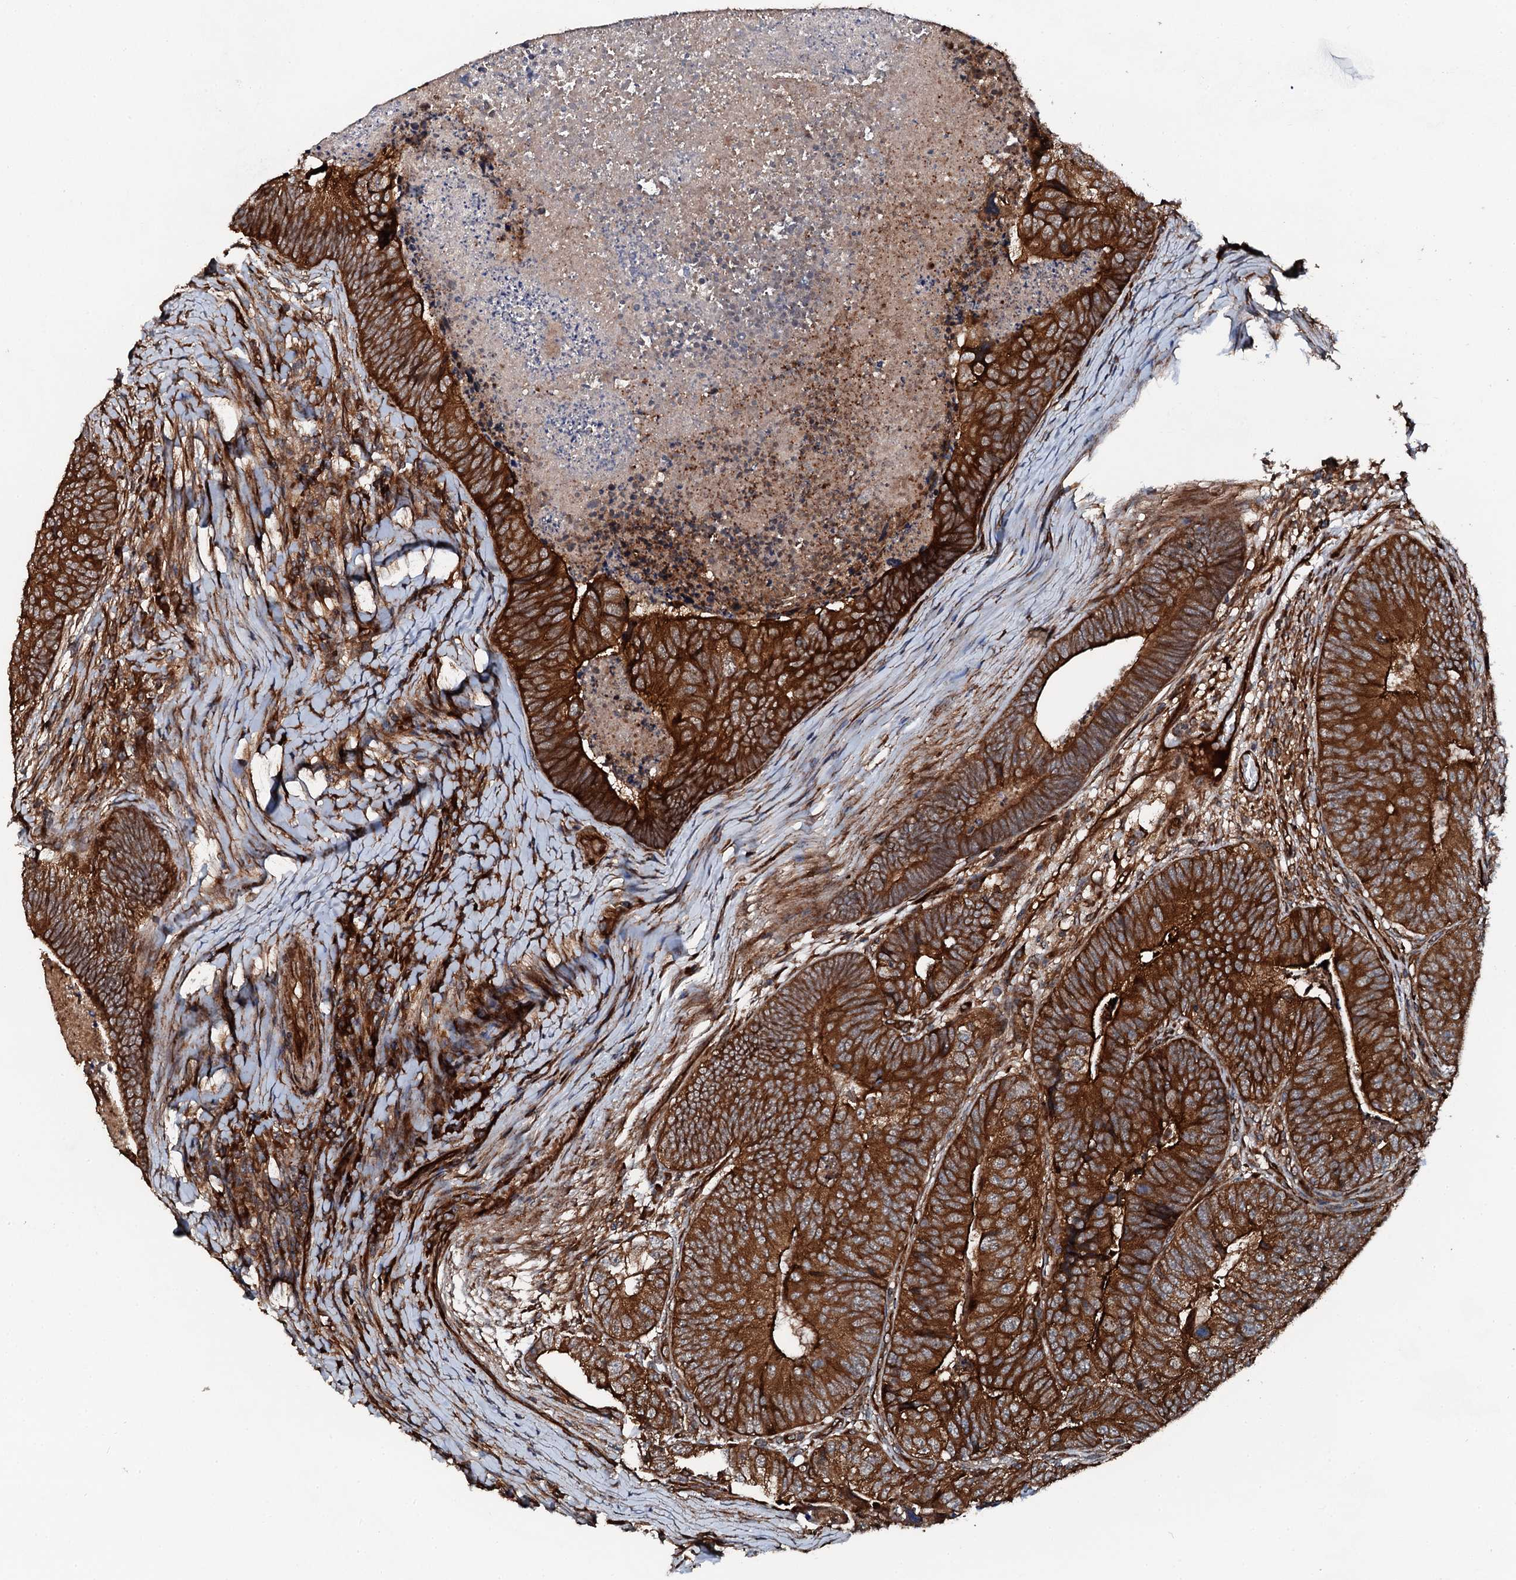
{"staining": {"intensity": "strong", "quantity": ">75%", "location": "cytoplasmic/membranous"}, "tissue": "colorectal cancer", "cell_type": "Tumor cells", "image_type": "cancer", "snomed": [{"axis": "morphology", "description": "Adenocarcinoma, NOS"}, {"axis": "topography", "description": "Colon"}], "caption": "A high-resolution micrograph shows IHC staining of colorectal cancer (adenocarcinoma), which exhibits strong cytoplasmic/membranous expression in about >75% of tumor cells. (Stains: DAB (3,3'-diaminobenzidine) in brown, nuclei in blue, Microscopy: brightfield microscopy at high magnification).", "gene": "FLYWCH1", "patient": {"sex": "female", "age": 67}}